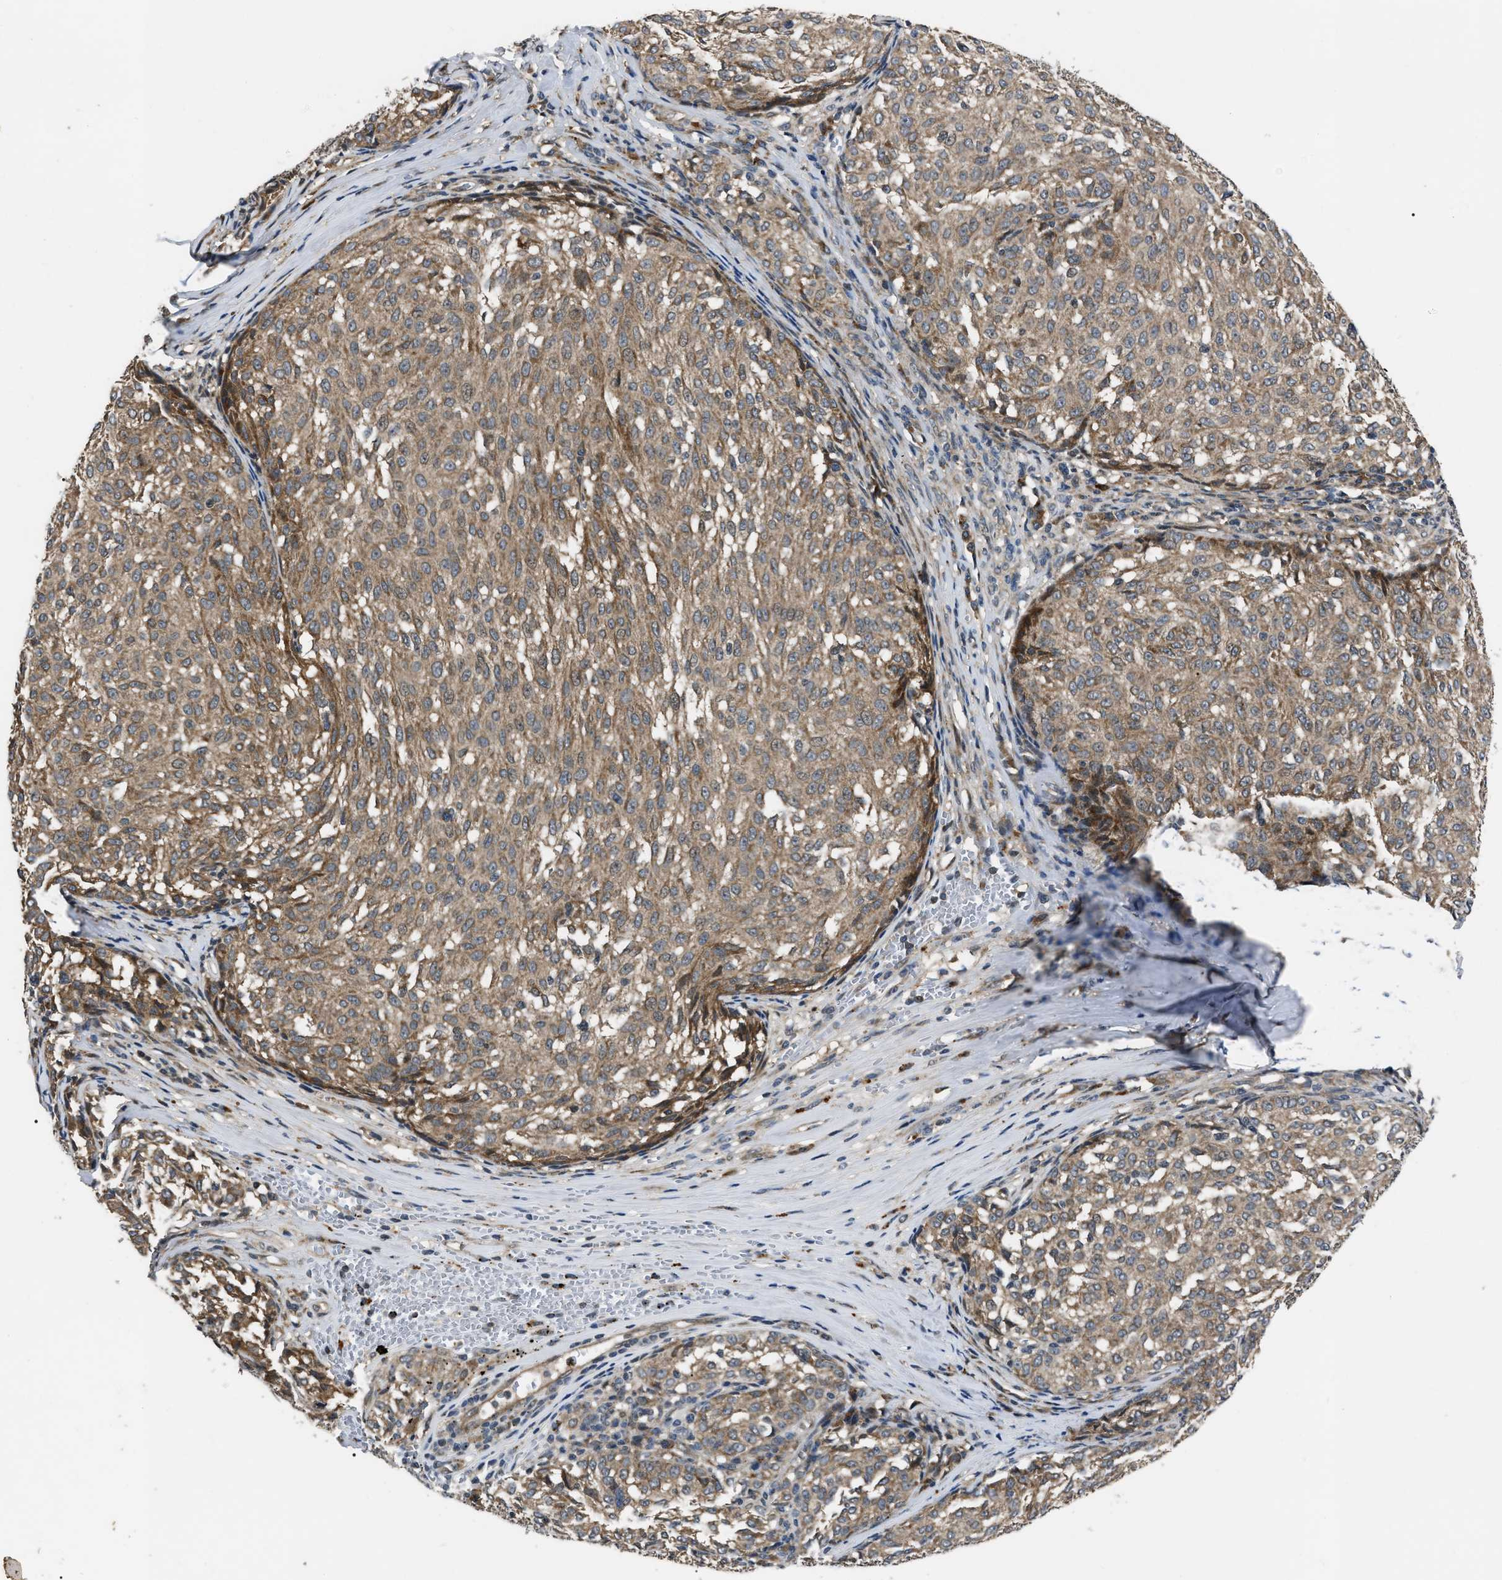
{"staining": {"intensity": "moderate", "quantity": ">75%", "location": "cytoplasmic/membranous"}, "tissue": "melanoma", "cell_type": "Tumor cells", "image_type": "cancer", "snomed": [{"axis": "morphology", "description": "Malignant melanoma, NOS"}, {"axis": "topography", "description": "Skin"}], "caption": "The image shows immunohistochemical staining of melanoma. There is moderate cytoplasmic/membranous positivity is appreciated in about >75% of tumor cells. Immunohistochemistry stains the protein in brown and the nuclei are stained blue.", "gene": "PPWD1", "patient": {"sex": "female", "age": 72}}